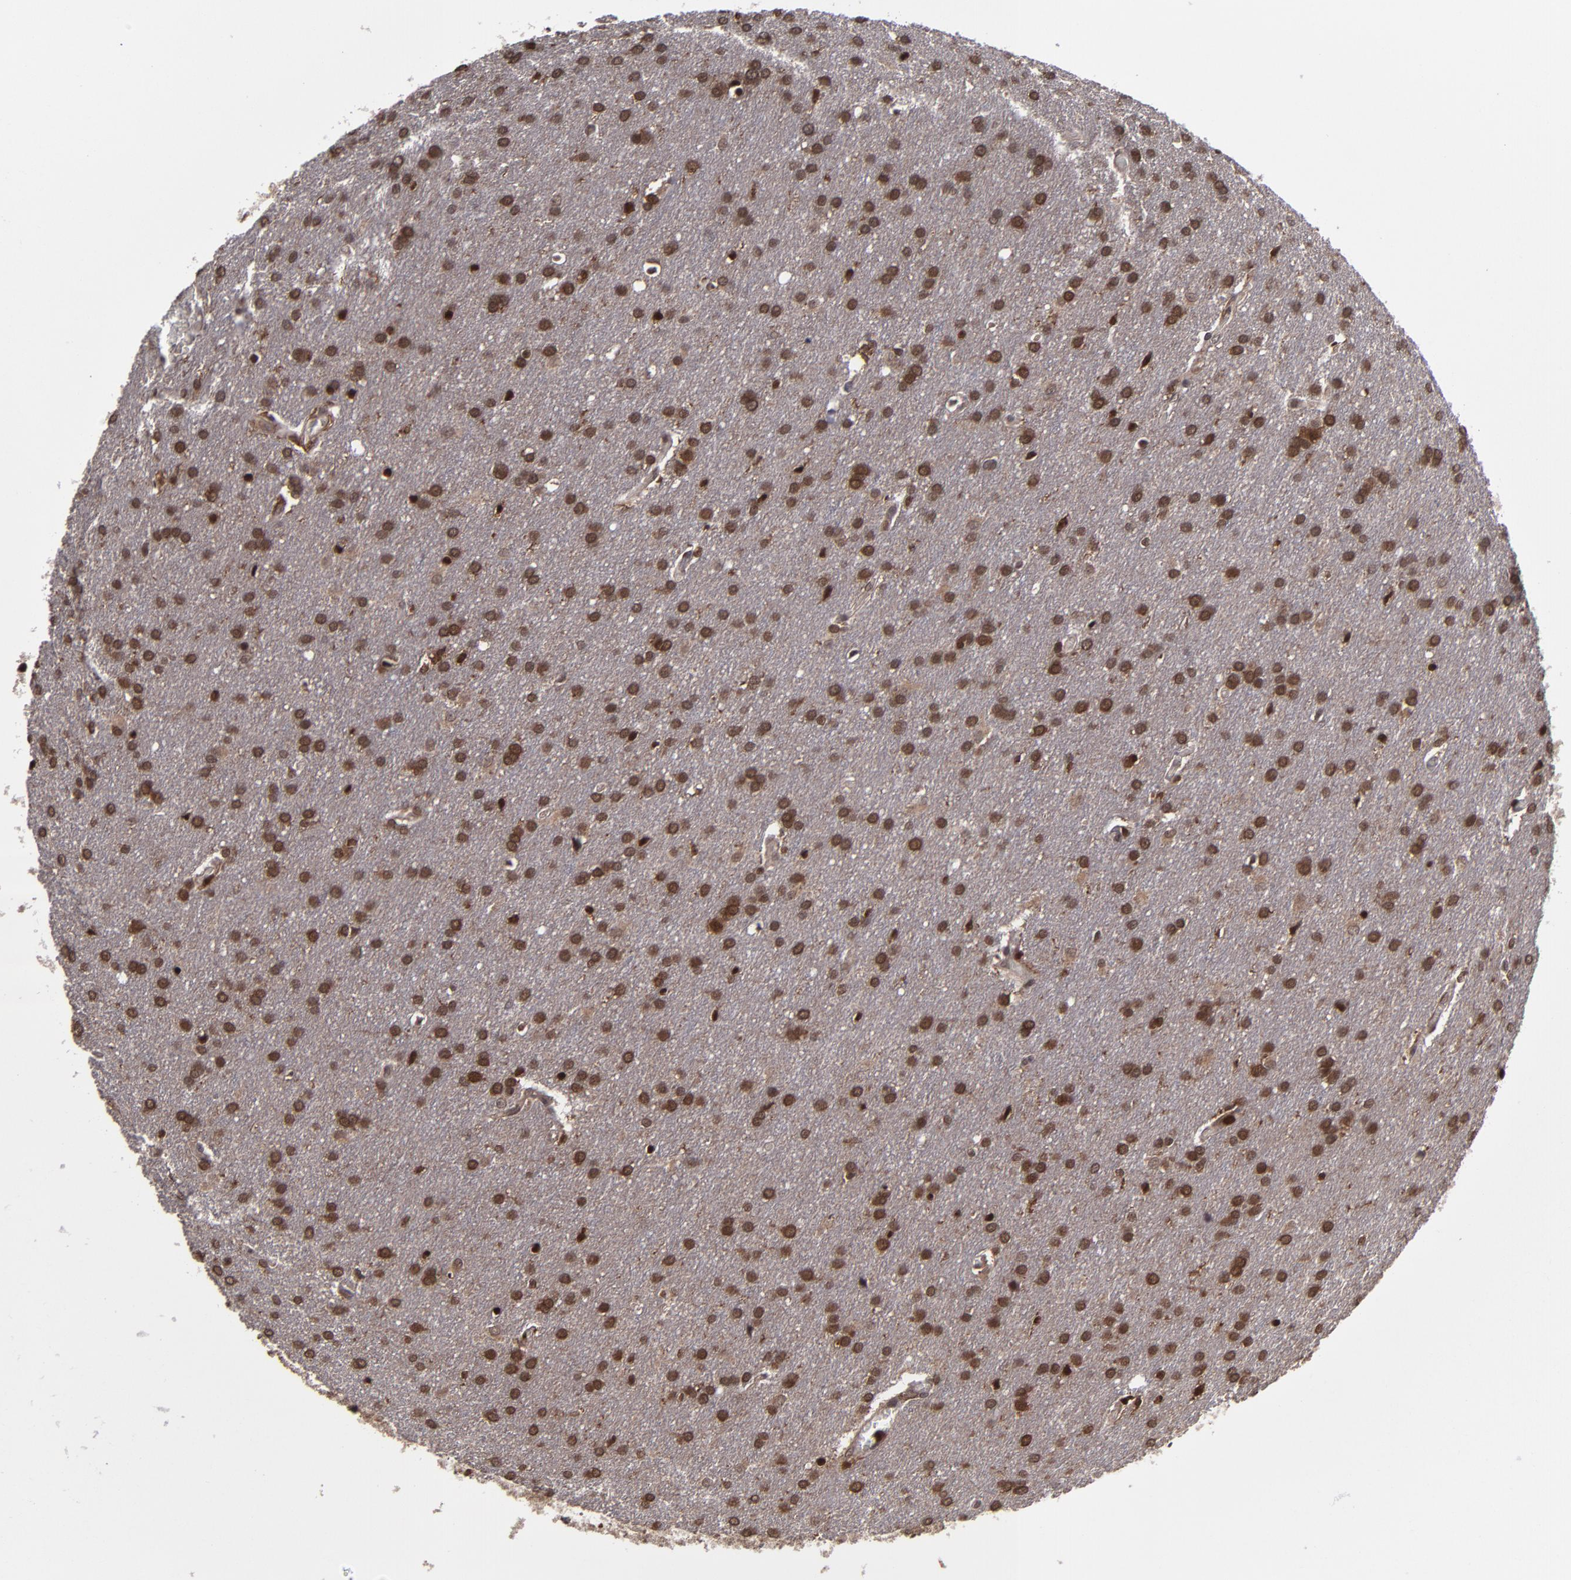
{"staining": {"intensity": "strong", "quantity": ">75%", "location": "nuclear"}, "tissue": "glioma", "cell_type": "Tumor cells", "image_type": "cancer", "snomed": [{"axis": "morphology", "description": "Glioma, malignant, Low grade"}, {"axis": "topography", "description": "Brain"}], "caption": "Immunohistochemistry (DAB) staining of glioma shows strong nuclear protein expression in about >75% of tumor cells. The protein of interest is stained brown, and the nuclei are stained in blue (DAB (3,3'-diaminobenzidine) IHC with brightfield microscopy, high magnification).", "gene": "GRB2", "patient": {"sex": "female", "age": 32}}